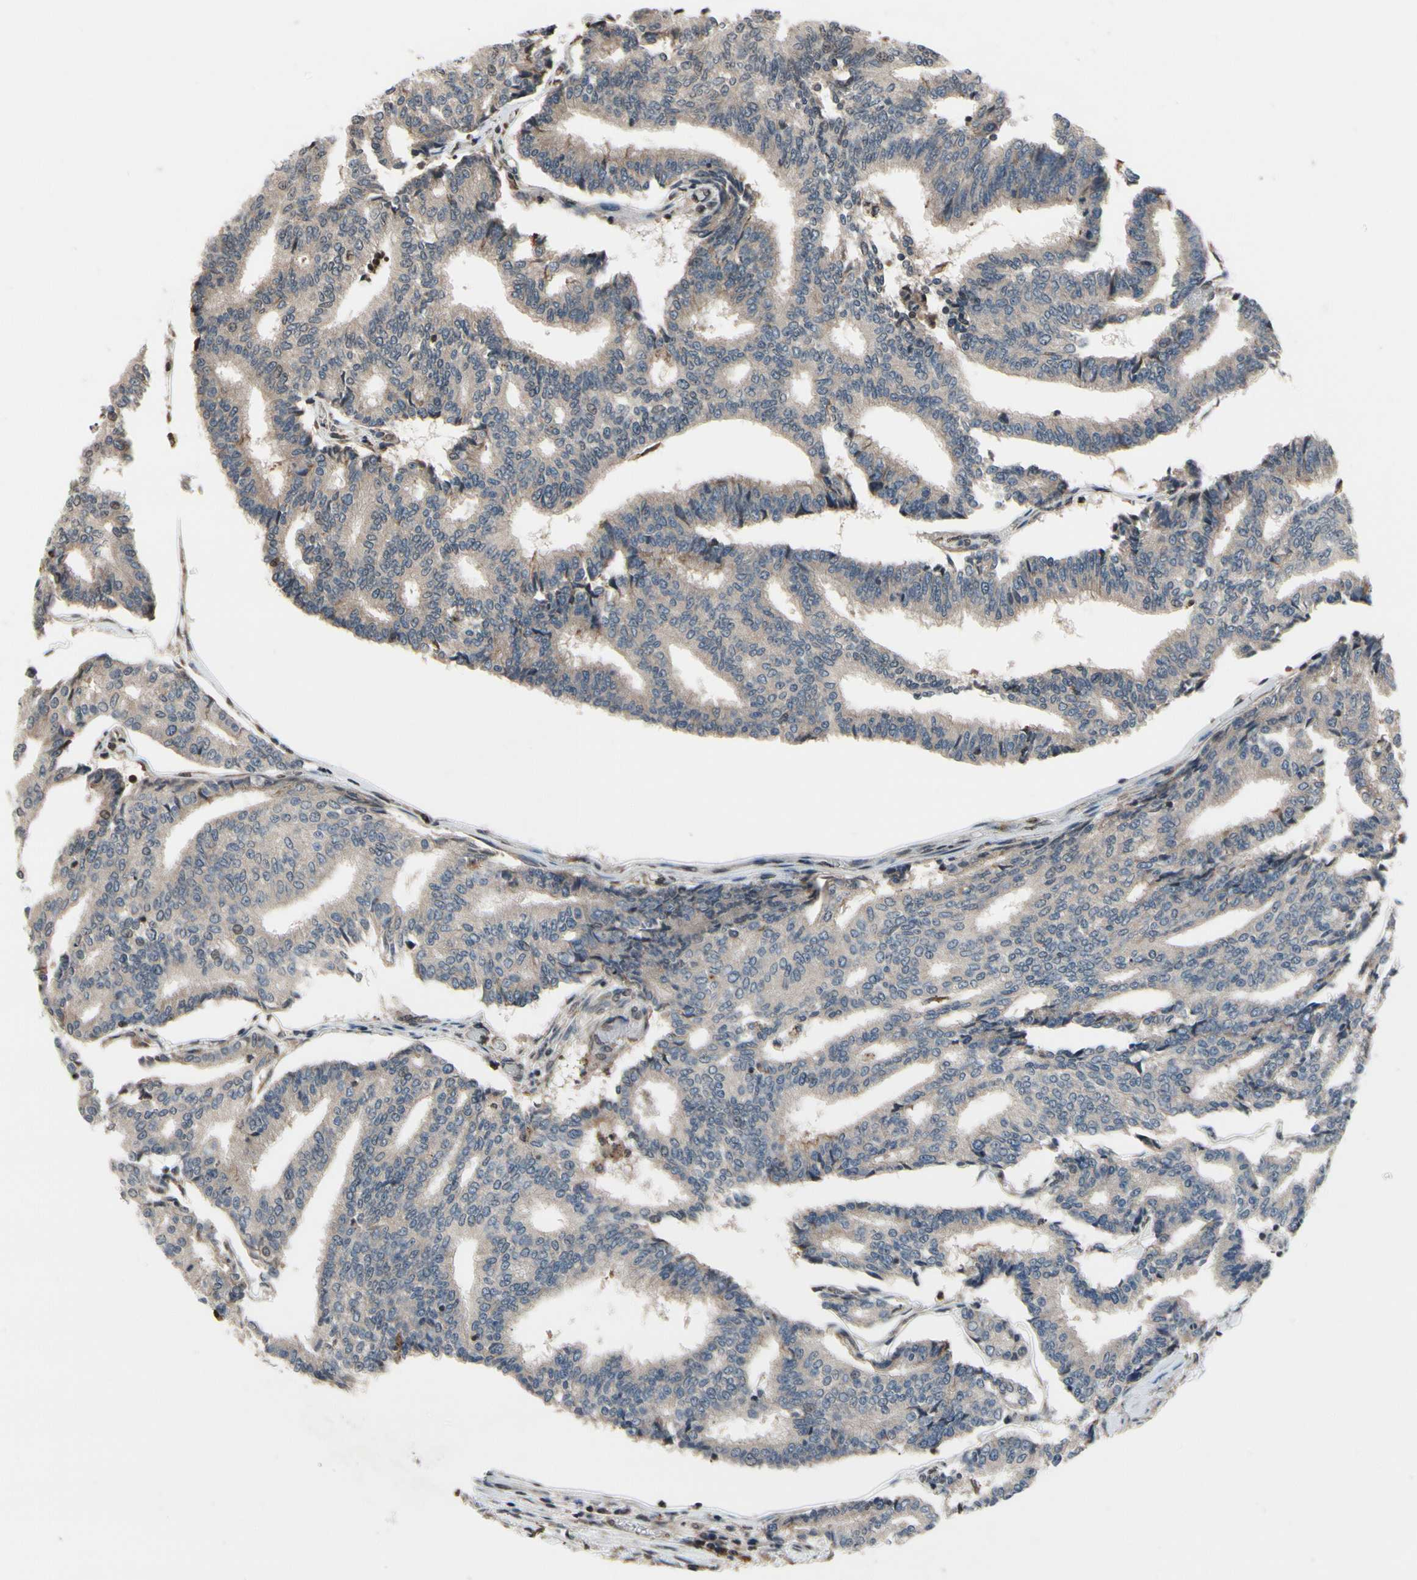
{"staining": {"intensity": "negative", "quantity": "none", "location": "none"}, "tissue": "prostate cancer", "cell_type": "Tumor cells", "image_type": "cancer", "snomed": [{"axis": "morphology", "description": "Adenocarcinoma, High grade"}, {"axis": "topography", "description": "Prostate"}], "caption": "Tumor cells show no significant staining in adenocarcinoma (high-grade) (prostate).", "gene": "HIPK2", "patient": {"sex": "male", "age": 55}}